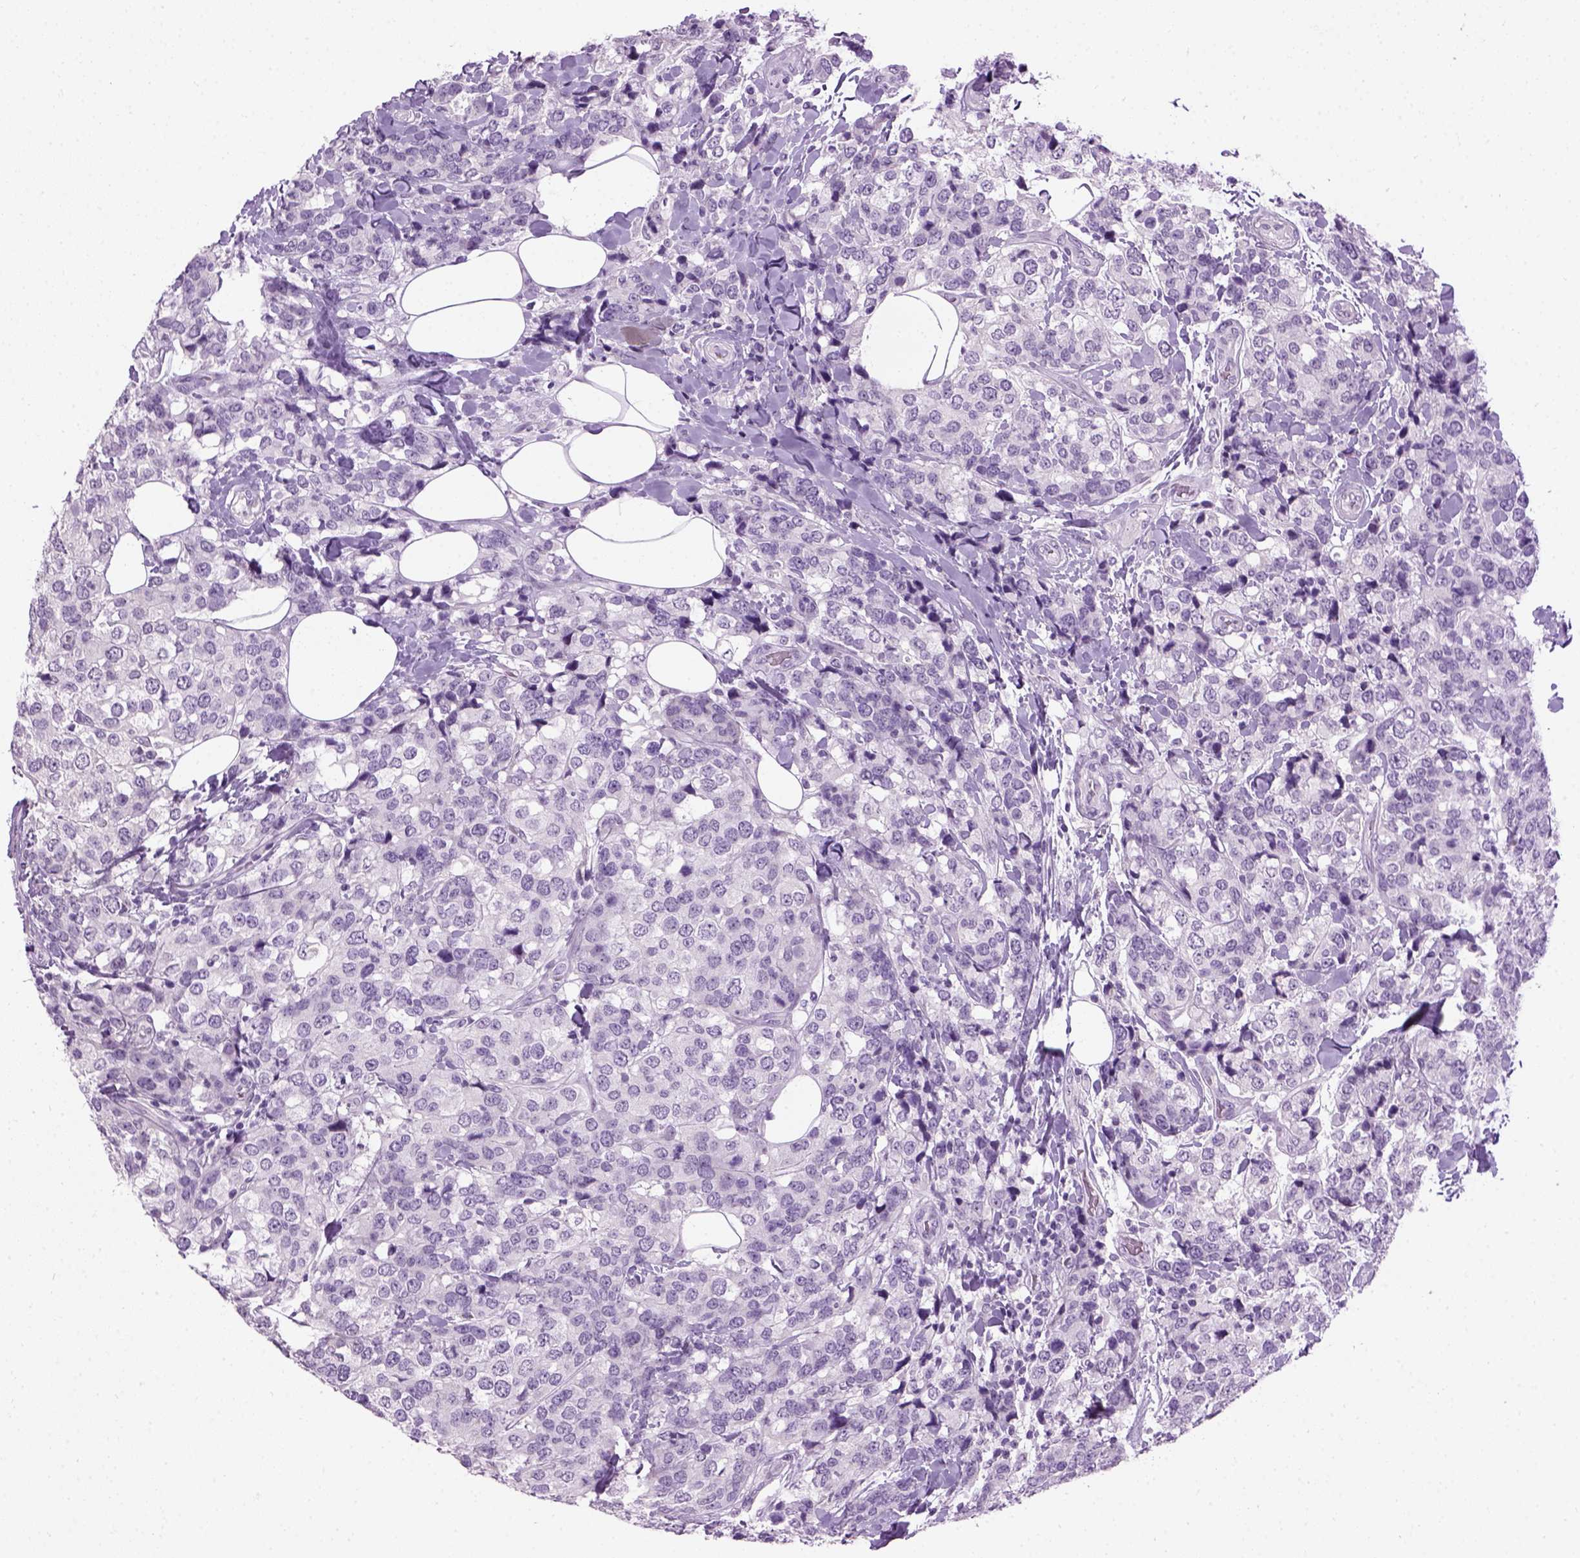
{"staining": {"intensity": "negative", "quantity": "none", "location": "none"}, "tissue": "breast cancer", "cell_type": "Tumor cells", "image_type": "cancer", "snomed": [{"axis": "morphology", "description": "Lobular carcinoma"}, {"axis": "topography", "description": "Breast"}], "caption": "High power microscopy histopathology image of an immunohistochemistry image of breast cancer, revealing no significant expression in tumor cells.", "gene": "GABRB2", "patient": {"sex": "female", "age": 59}}